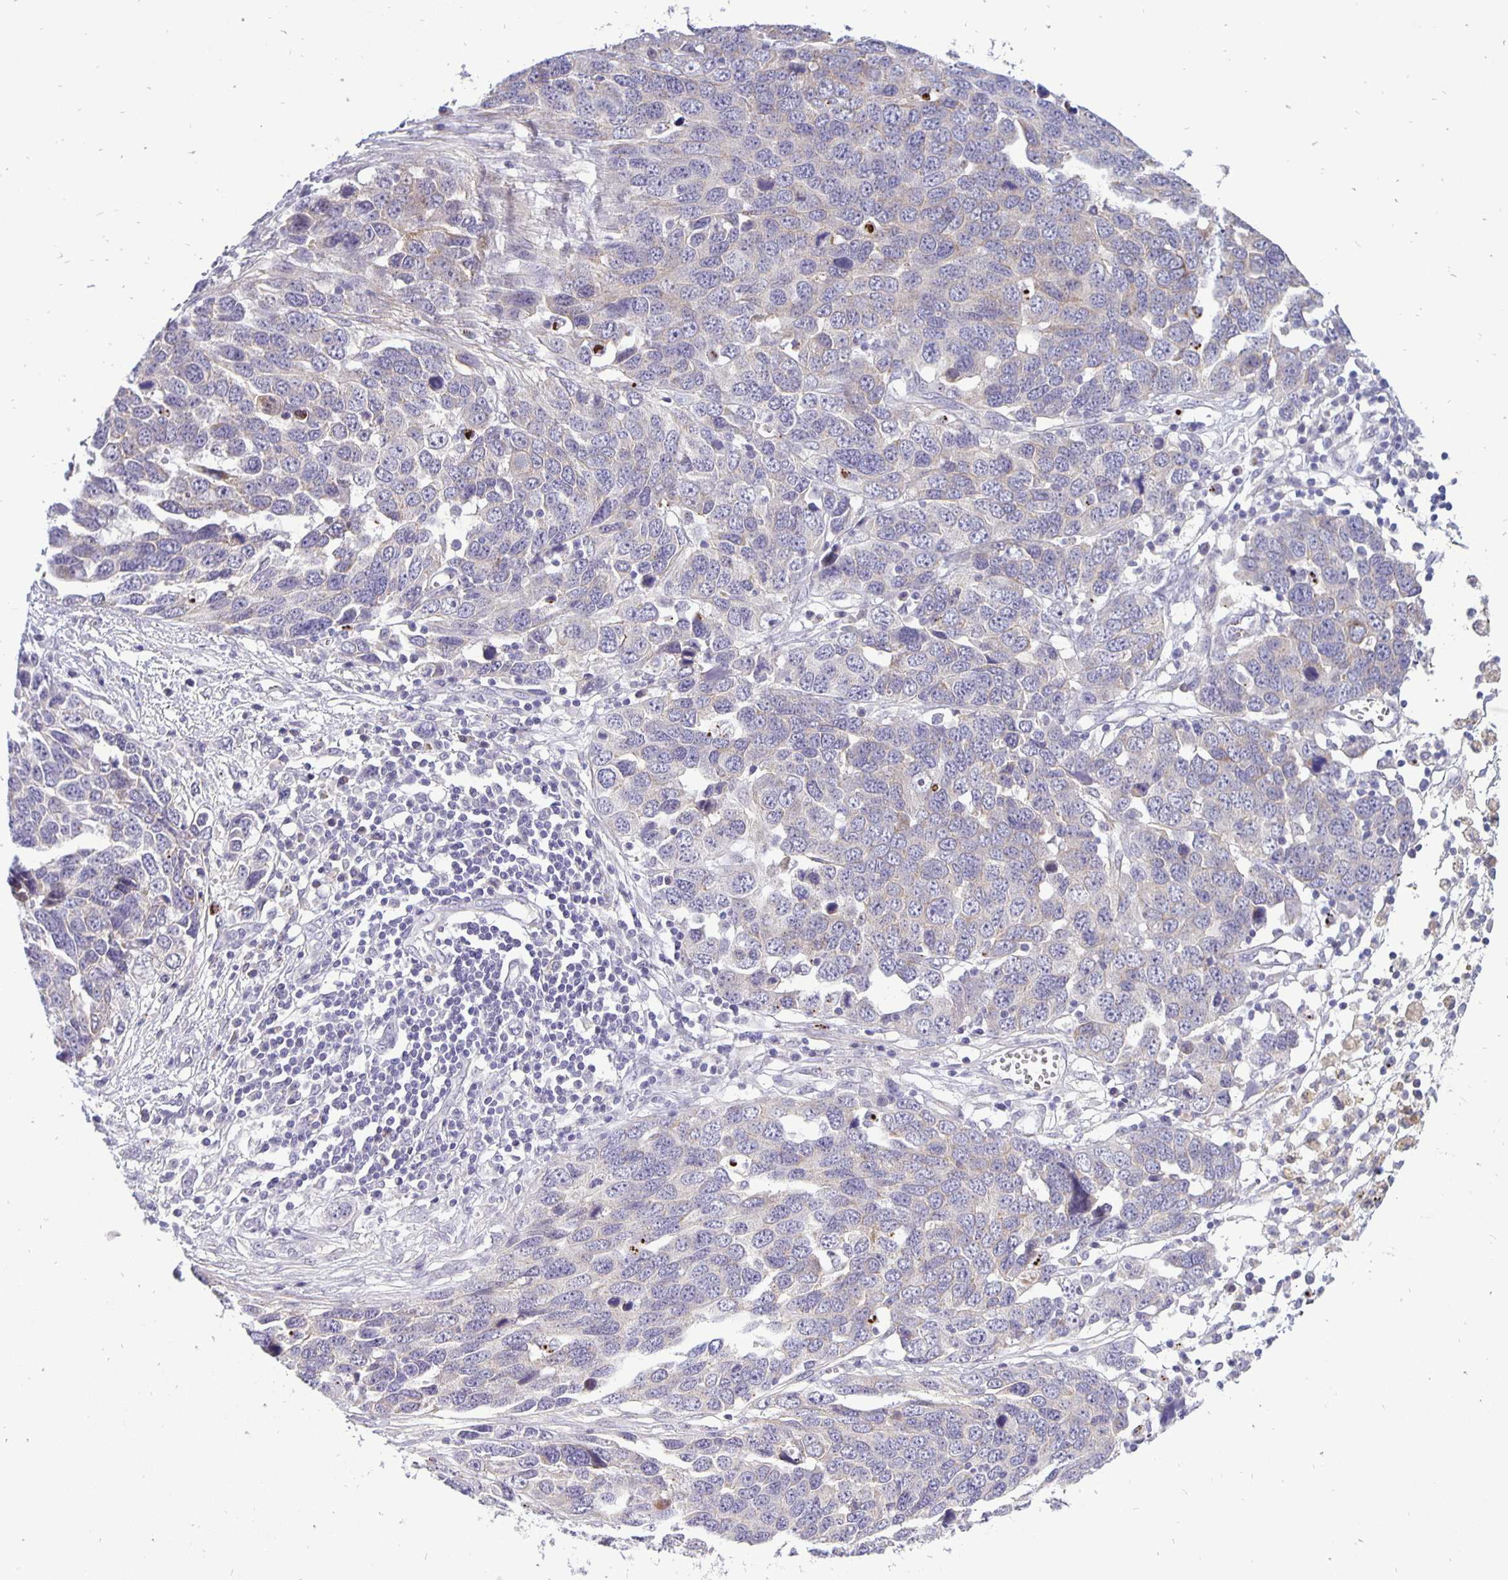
{"staining": {"intensity": "negative", "quantity": "none", "location": "none"}, "tissue": "ovarian cancer", "cell_type": "Tumor cells", "image_type": "cancer", "snomed": [{"axis": "morphology", "description": "Cystadenocarcinoma, serous, NOS"}, {"axis": "topography", "description": "Ovary"}], "caption": "IHC histopathology image of neoplastic tissue: human ovarian serous cystadenocarcinoma stained with DAB (3,3'-diaminobenzidine) displays no significant protein positivity in tumor cells. The staining was performed using DAB to visualize the protein expression in brown, while the nuclei were stained in blue with hematoxylin (Magnification: 20x).", "gene": "ERBB2", "patient": {"sex": "female", "age": 76}}